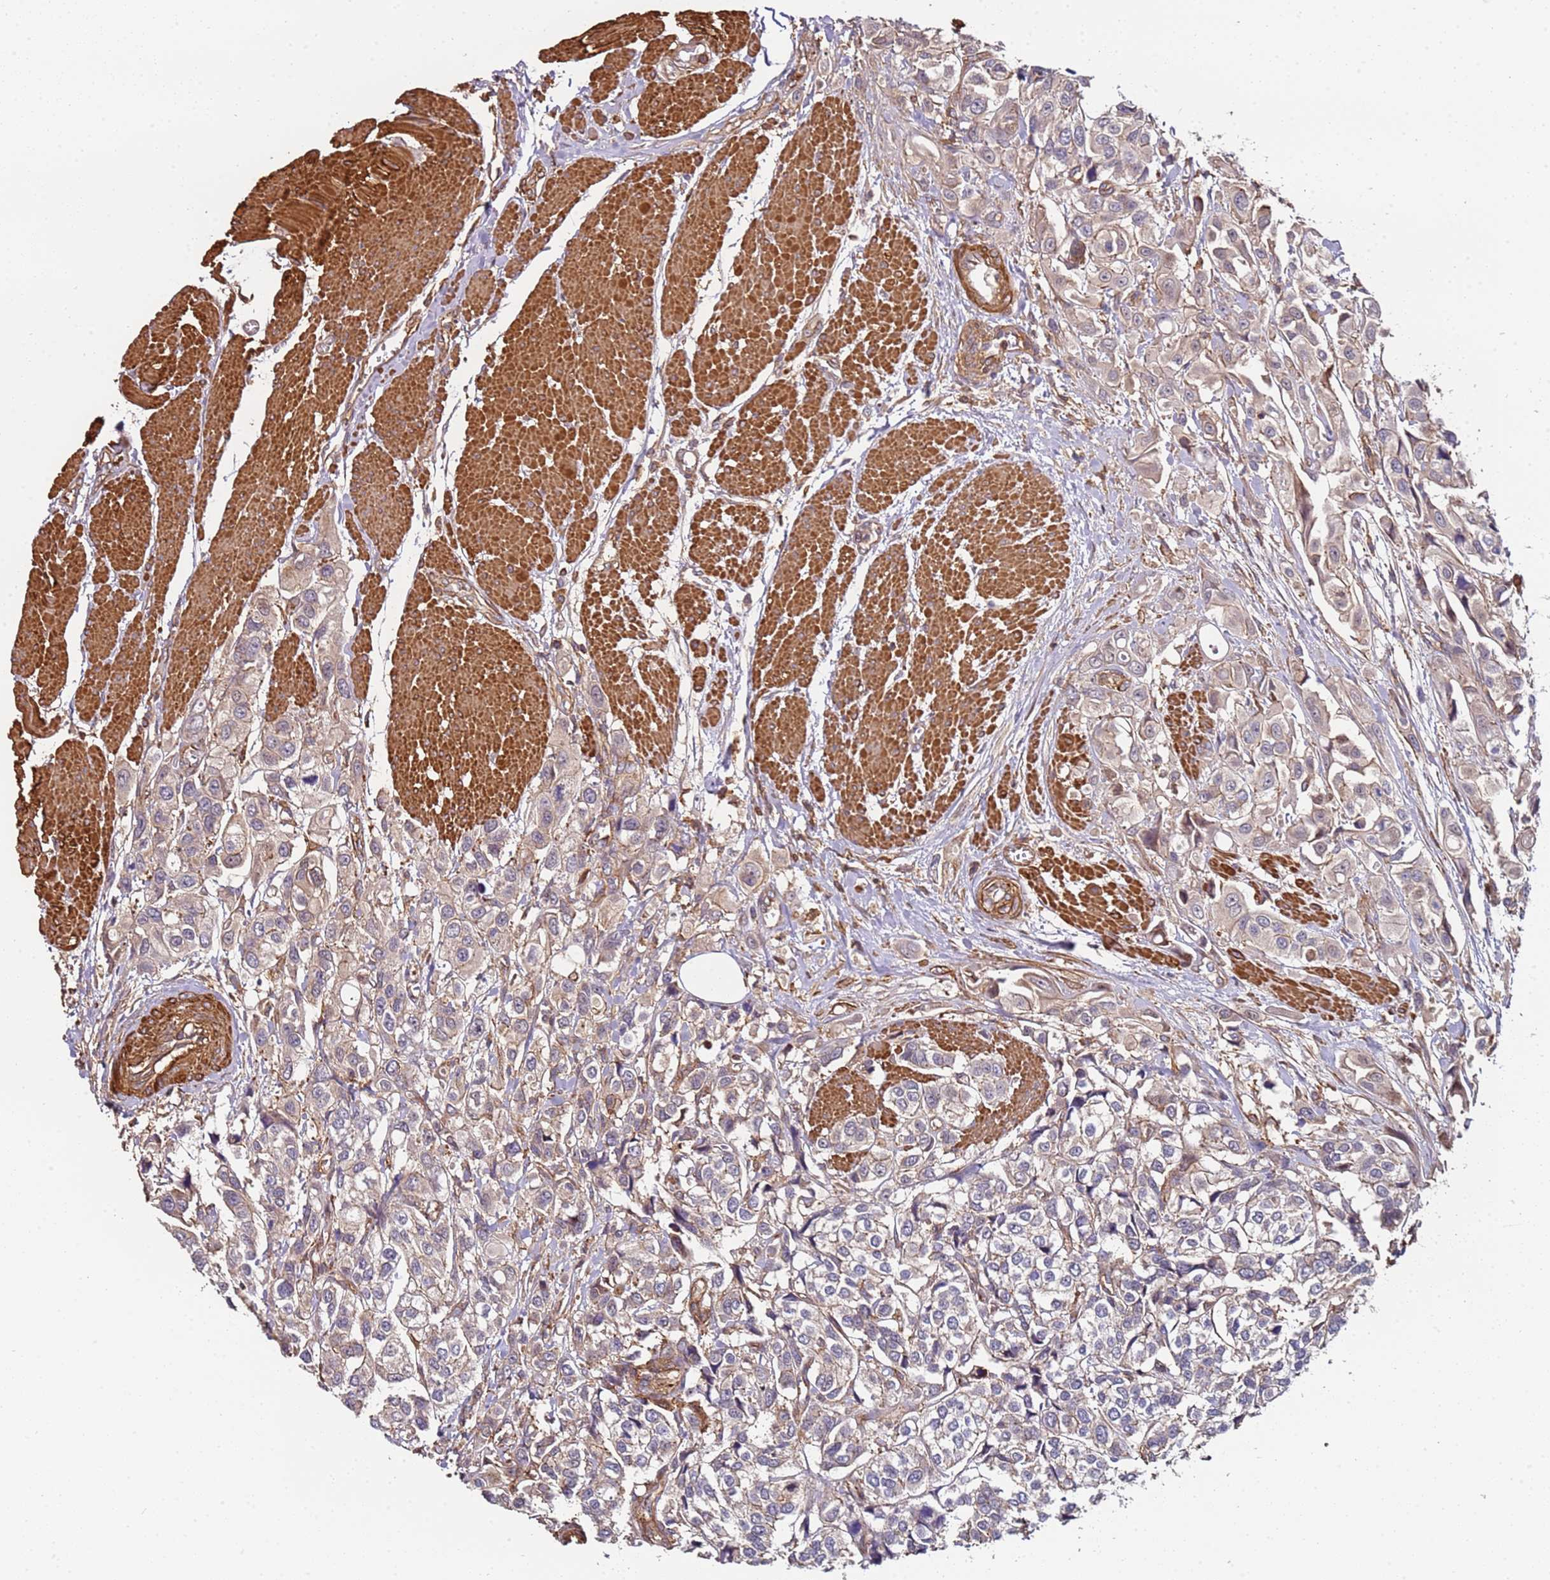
{"staining": {"intensity": "weak", "quantity": "25%-75%", "location": "cytoplasmic/membranous"}, "tissue": "urothelial cancer", "cell_type": "Tumor cells", "image_type": "cancer", "snomed": [{"axis": "morphology", "description": "Urothelial carcinoma, High grade"}, {"axis": "topography", "description": "Urinary bladder"}], "caption": "Immunohistochemistry (IHC) (DAB) staining of human urothelial cancer exhibits weak cytoplasmic/membranous protein expression in about 25%-75% of tumor cells. (DAB (3,3'-diaminobenzidine) IHC with brightfield microscopy, high magnification).", "gene": "CYP2U1", "patient": {"sex": "male", "age": 67}}